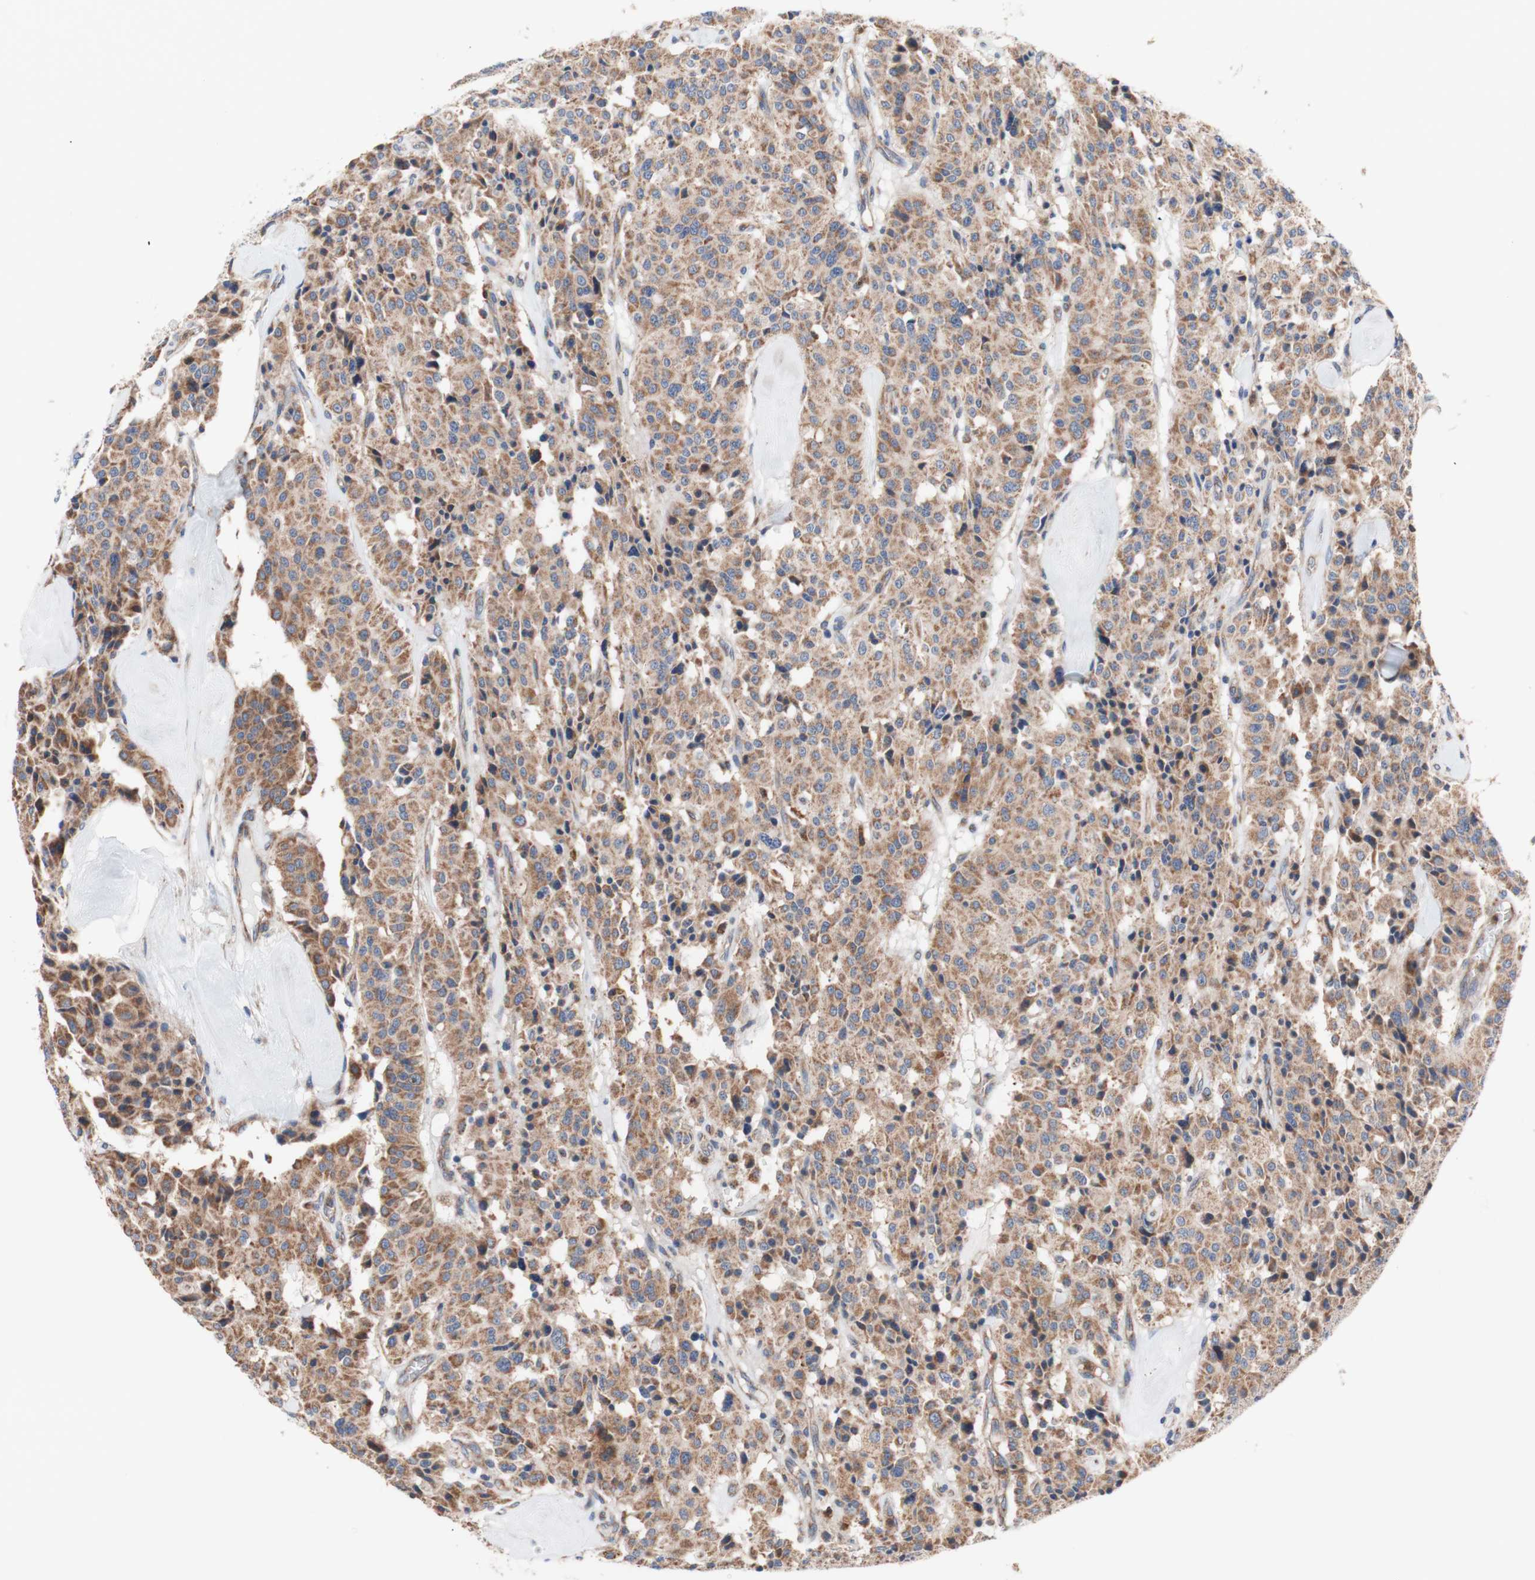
{"staining": {"intensity": "moderate", "quantity": ">75%", "location": "cytoplasmic/membranous"}, "tissue": "carcinoid", "cell_type": "Tumor cells", "image_type": "cancer", "snomed": [{"axis": "morphology", "description": "Carcinoid, malignant, NOS"}, {"axis": "topography", "description": "Lung"}], "caption": "A medium amount of moderate cytoplasmic/membranous staining is identified in approximately >75% of tumor cells in carcinoid tissue.", "gene": "FMR1", "patient": {"sex": "male", "age": 30}}